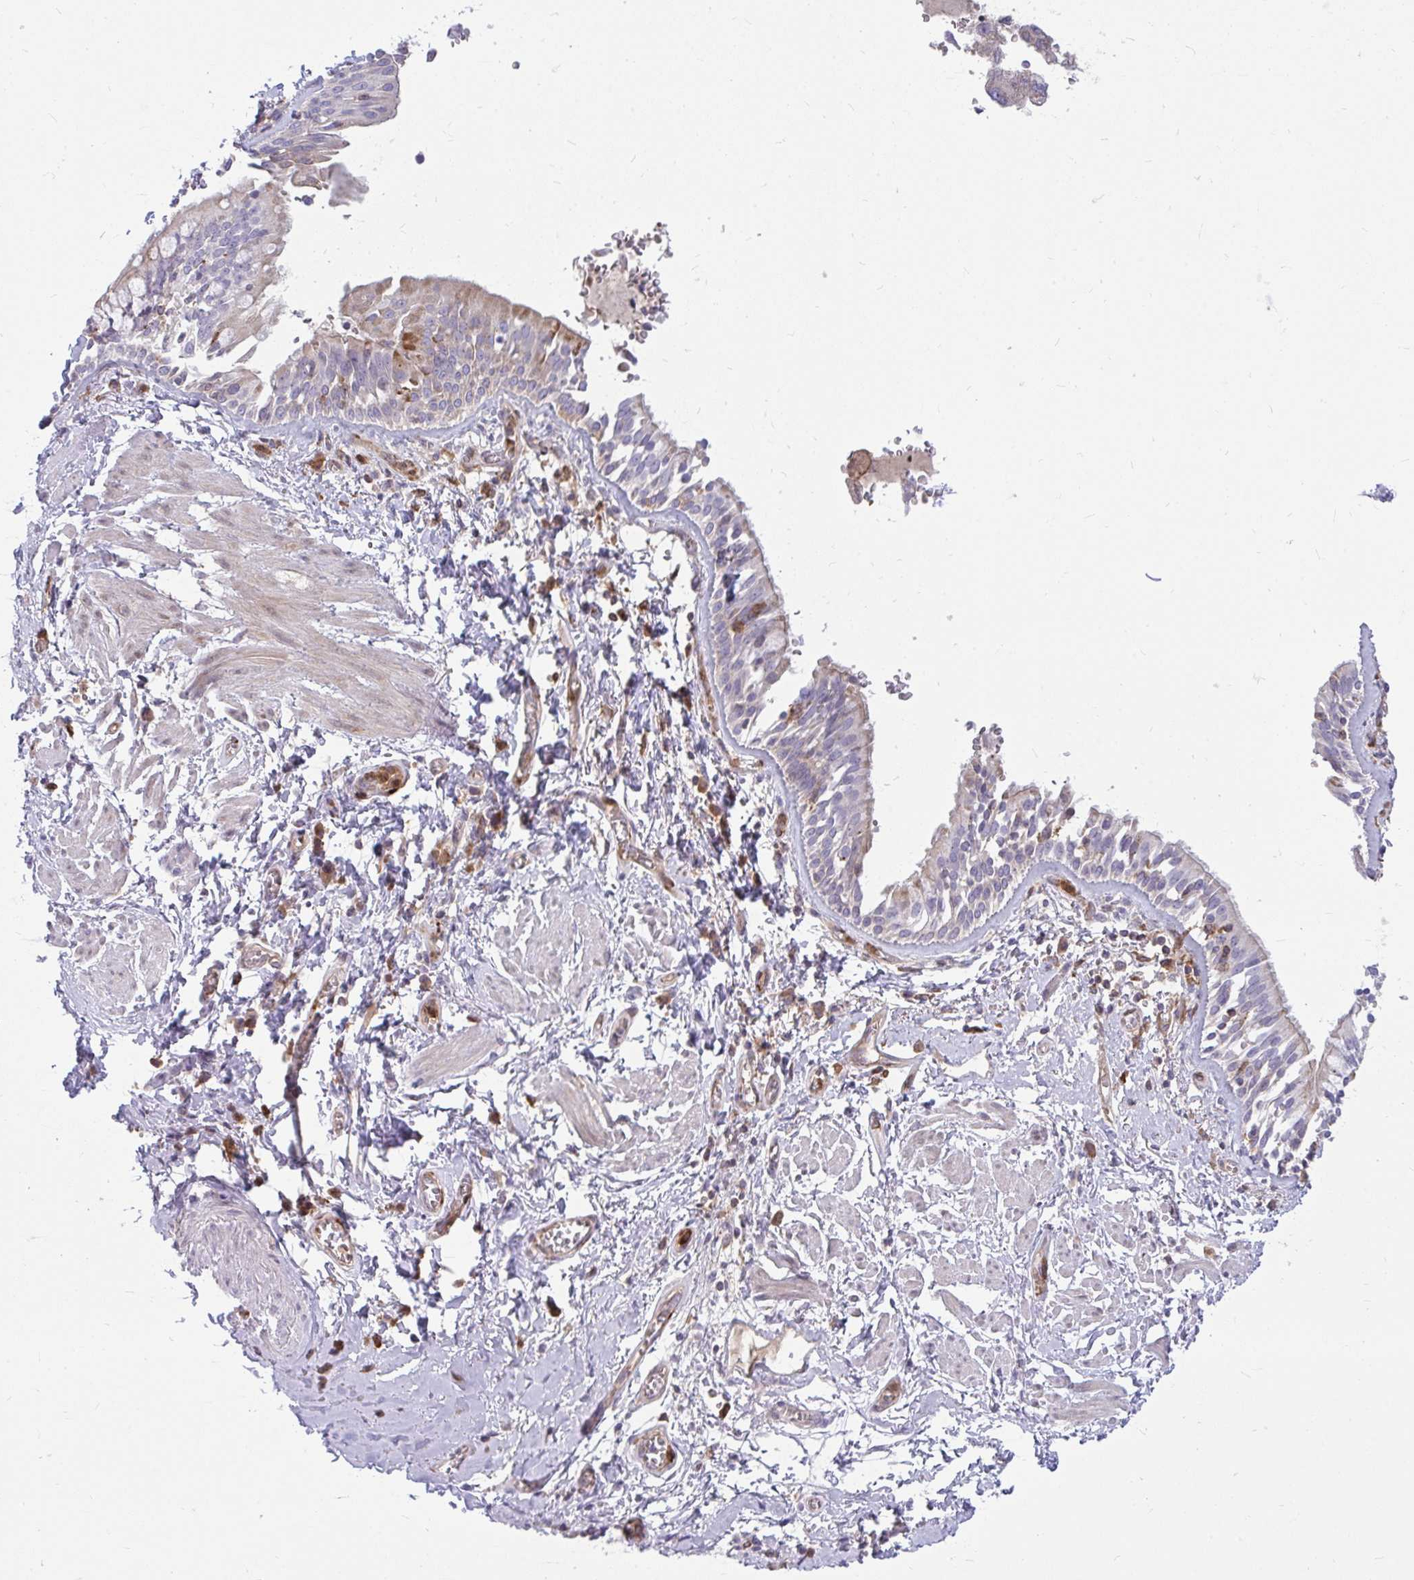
{"staining": {"intensity": "negative", "quantity": "none", "location": "none"}, "tissue": "adipose tissue", "cell_type": "Adipocytes", "image_type": "normal", "snomed": [{"axis": "morphology", "description": "Normal tissue, NOS"}, {"axis": "morphology", "description": "Degeneration, NOS"}, {"axis": "topography", "description": "Cartilage tissue"}, {"axis": "topography", "description": "Lung"}], "caption": "Protein analysis of benign adipose tissue exhibits no significant expression in adipocytes.", "gene": "ASAP1", "patient": {"sex": "female", "age": 61}}